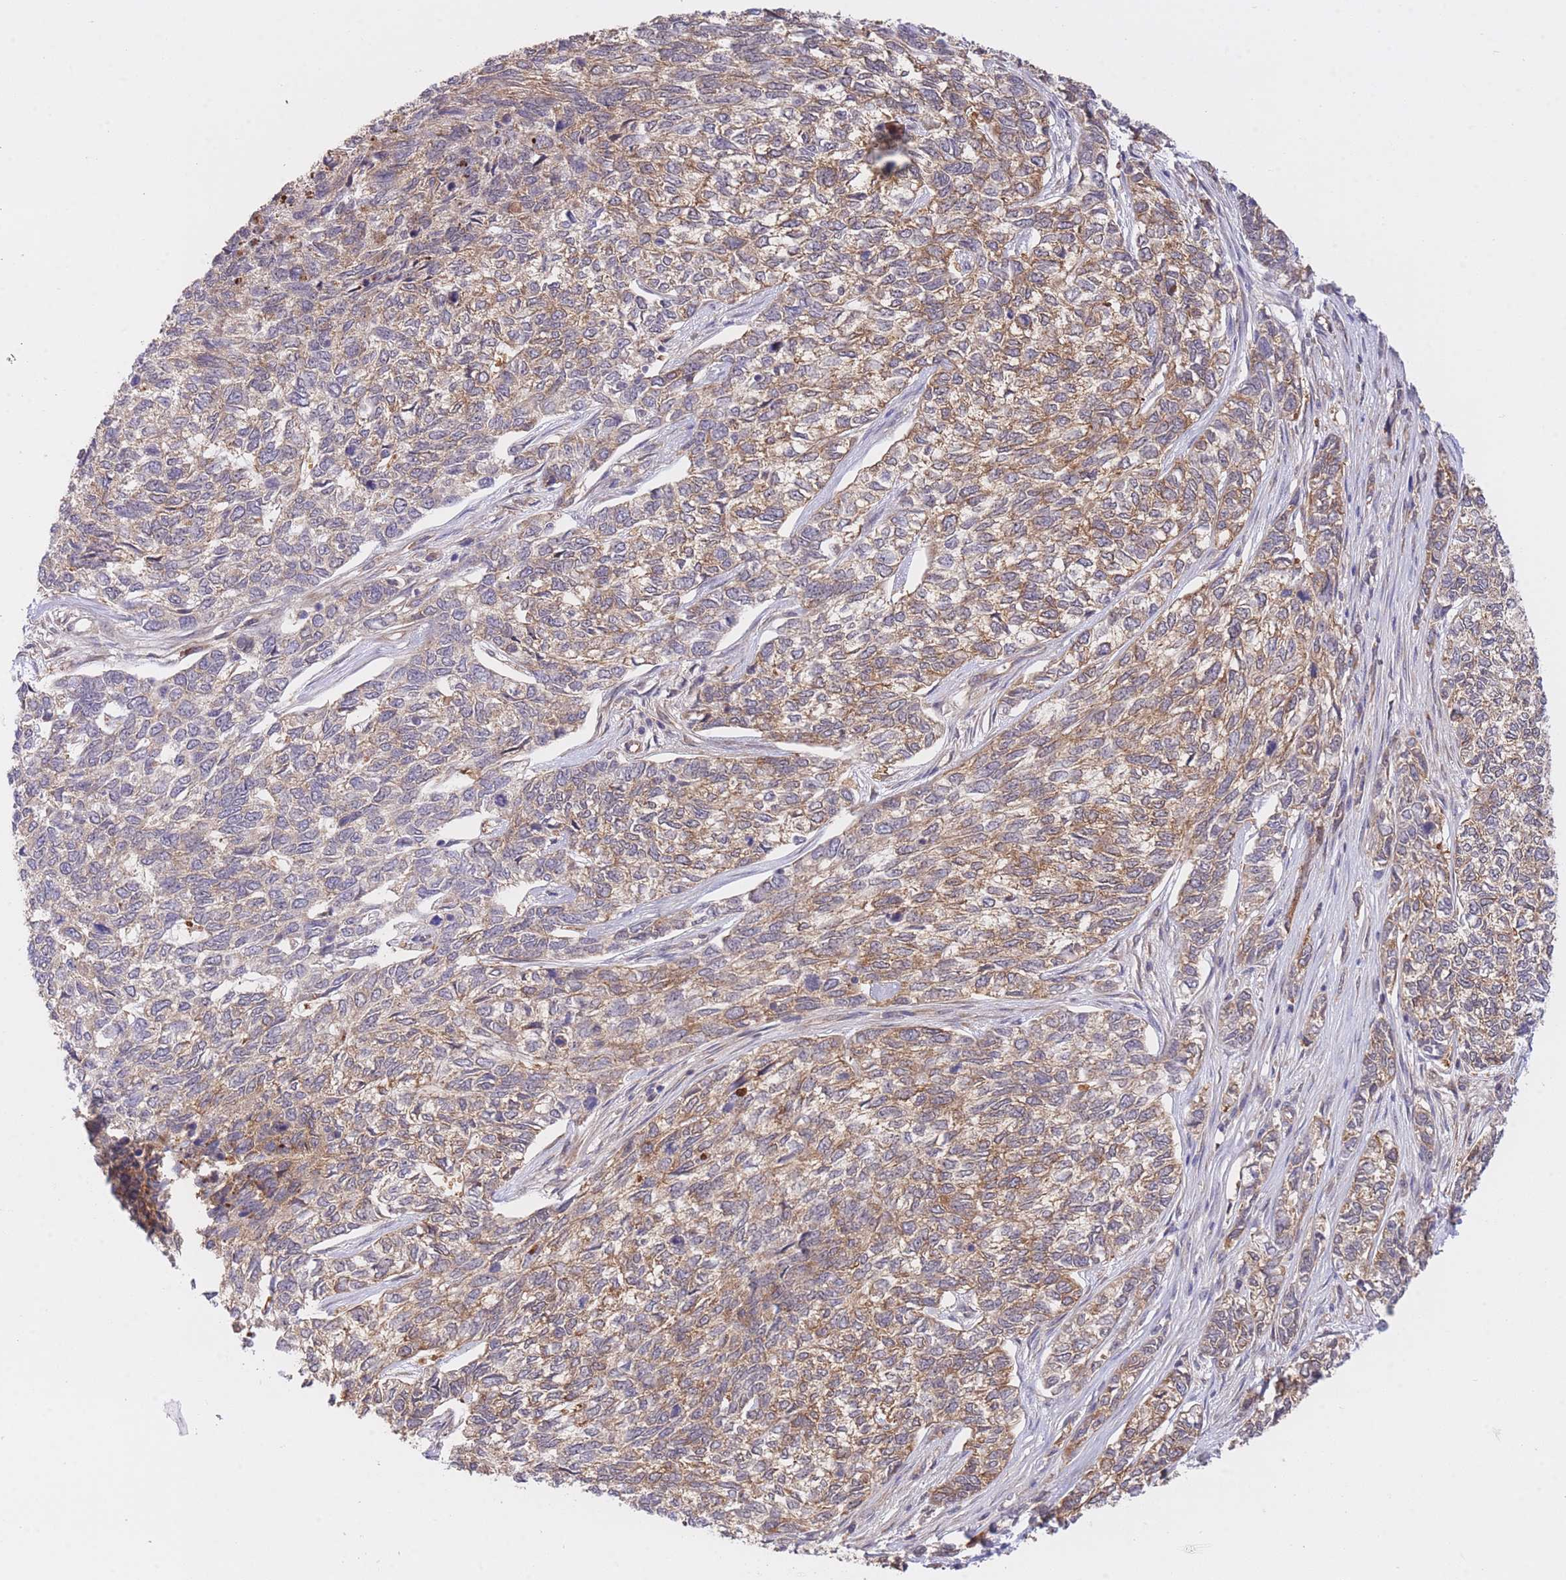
{"staining": {"intensity": "moderate", "quantity": ">75%", "location": "cytoplasmic/membranous"}, "tissue": "skin cancer", "cell_type": "Tumor cells", "image_type": "cancer", "snomed": [{"axis": "morphology", "description": "Basal cell carcinoma"}, {"axis": "topography", "description": "Skin"}], "caption": "Brown immunohistochemical staining in human skin cancer (basal cell carcinoma) reveals moderate cytoplasmic/membranous expression in approximately >75% of tumor cells. (brown staining indicates protein expression, while blue staining denotes nuclei).", "gene": "EXOSC8", "patient": {"sex": "female", "age": 65}}